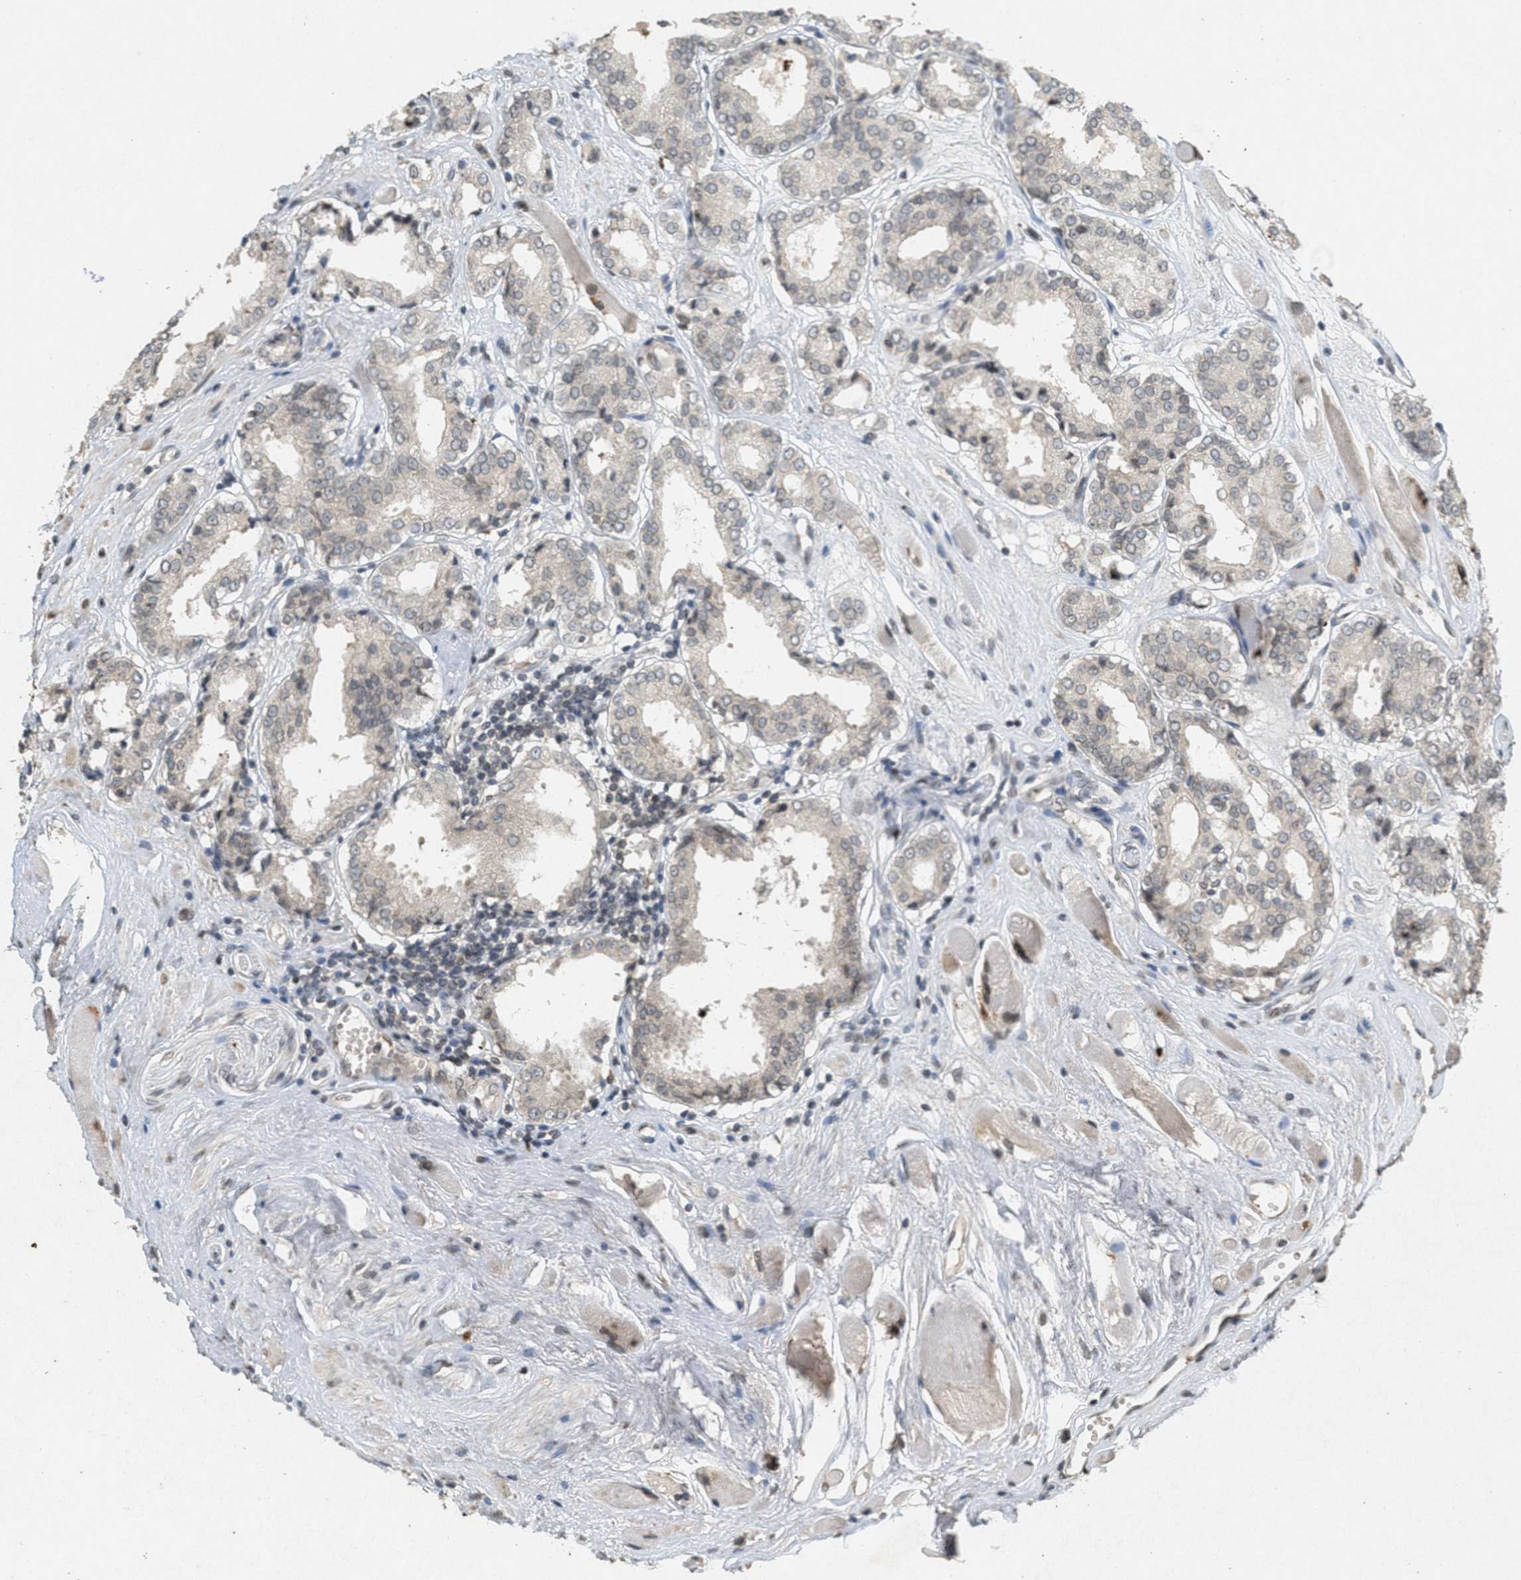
{"staining": {"intensity": "negative", "quantity": "none", "location": "none"}, "tissue": "prostate cancer", "cell_type": "Tumor cells", "image_type": "cancer", "snomed": [{"axis": "morphology", "description": "Adenocarcinoma, Low grade"}, {"axis": "topography", "description": "Prostate"}], "caption": "This is a image of immunohistochemistry (IHC) staining of prostate cancer, which shows no expression in tumor cells. Brightfield microscopy of immunohistochemistry (IHC) stained with DAB (brown) and hematoxylin (blue), captured at high magnification.", "gene": "ABHD6", "patient": {"sex": "male", "age": 57}}